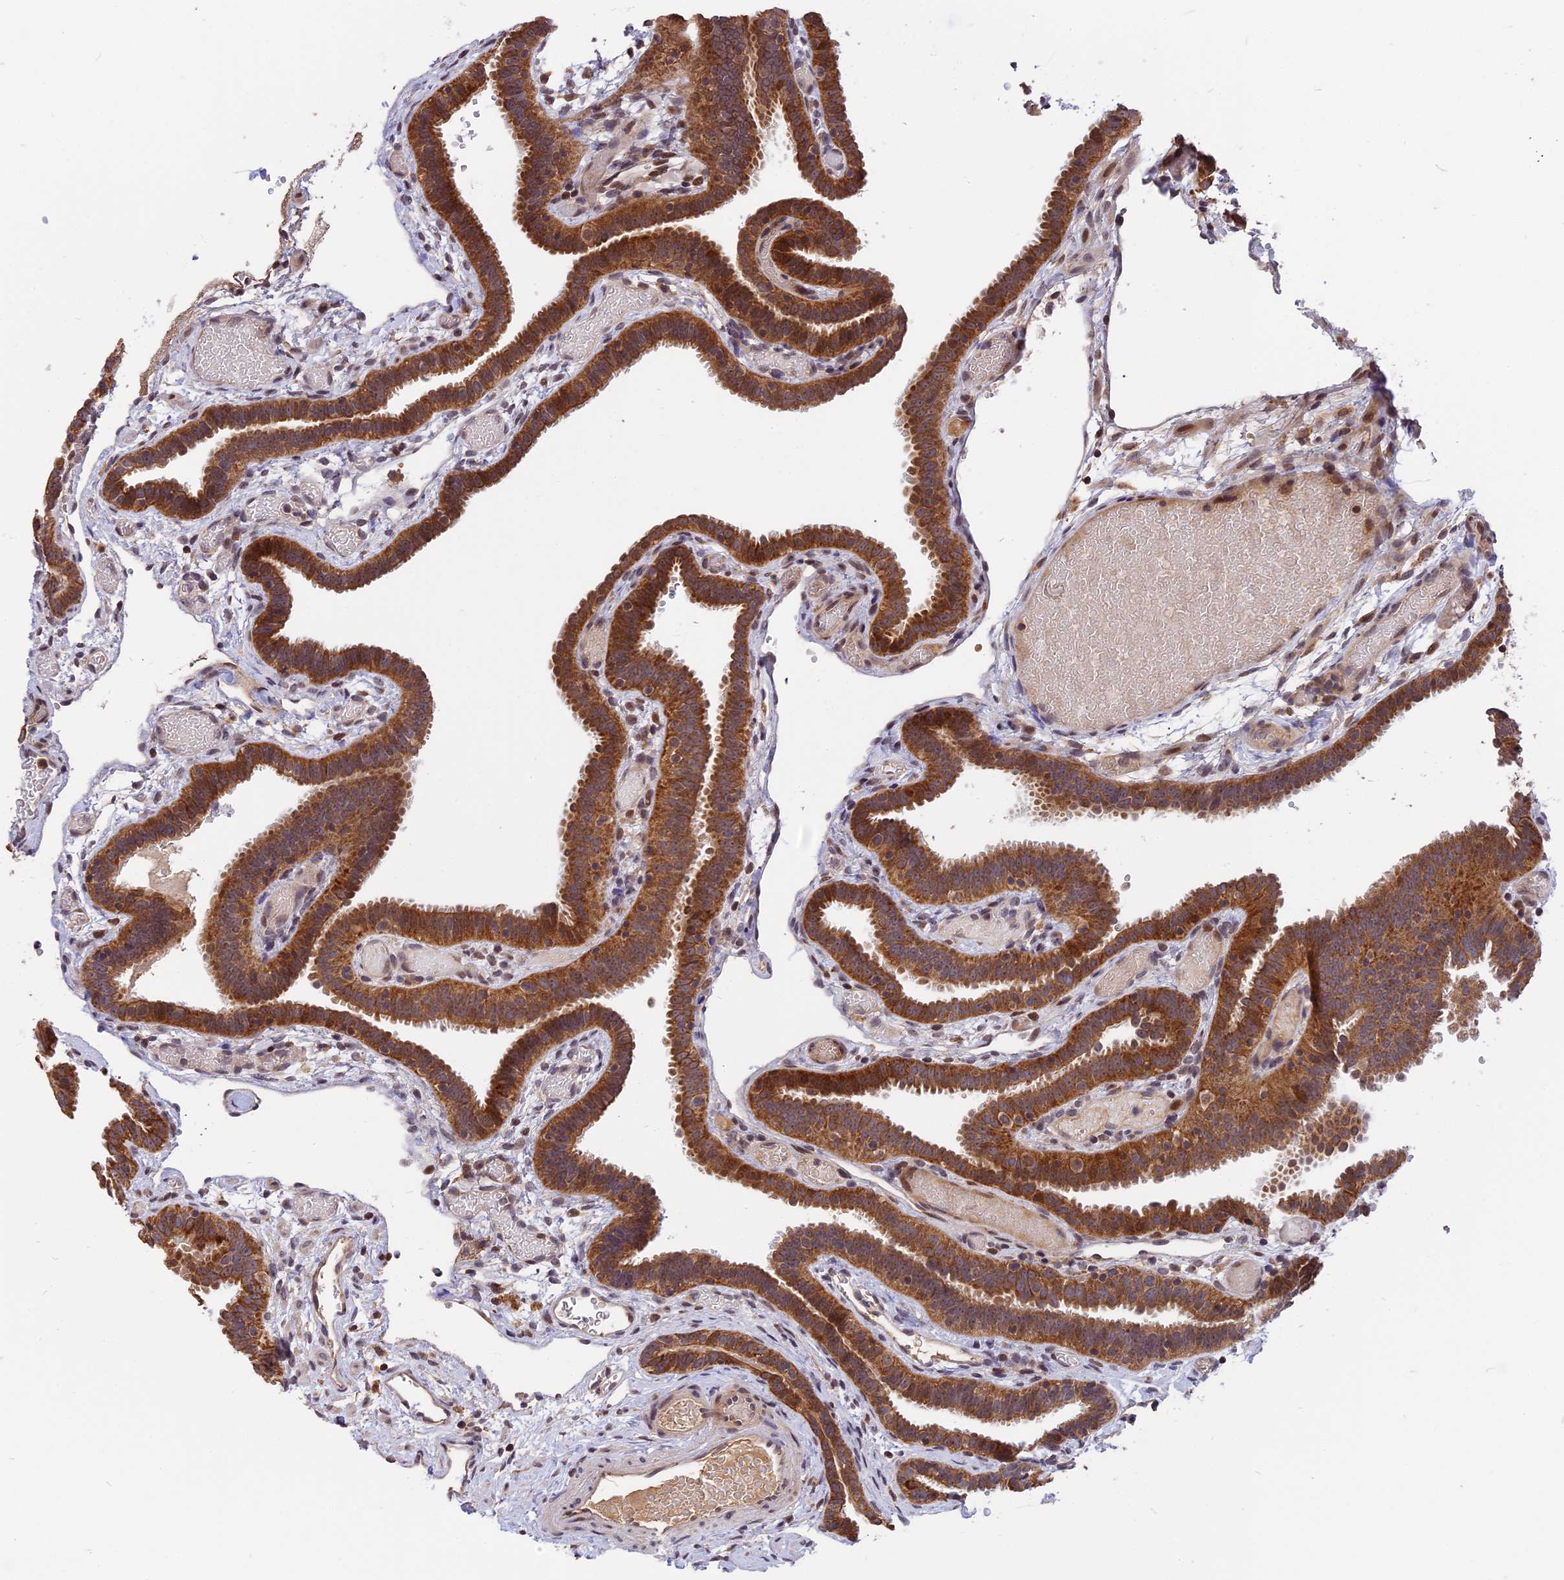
{"staining": {"intensity": "strong", "quantity": ">75%", "location": "cytoplasmic/membranous"}, "tissue": "fallopian tube", "cell_type": "Glandular cells", "image_type": "normal", "snomed": [{"axis": "morphology", "description": "Normal tissue, NOS"}, {"axis": "topography", "description": "Fallopian tube"}], "caption": "A brown stain labels strong cytoplasmic/membranous expression of a protein in glandular cells of unremarkable fallopian tube.", "gene": "RERGL", "patient": {"sex": "female", "age": 37}}